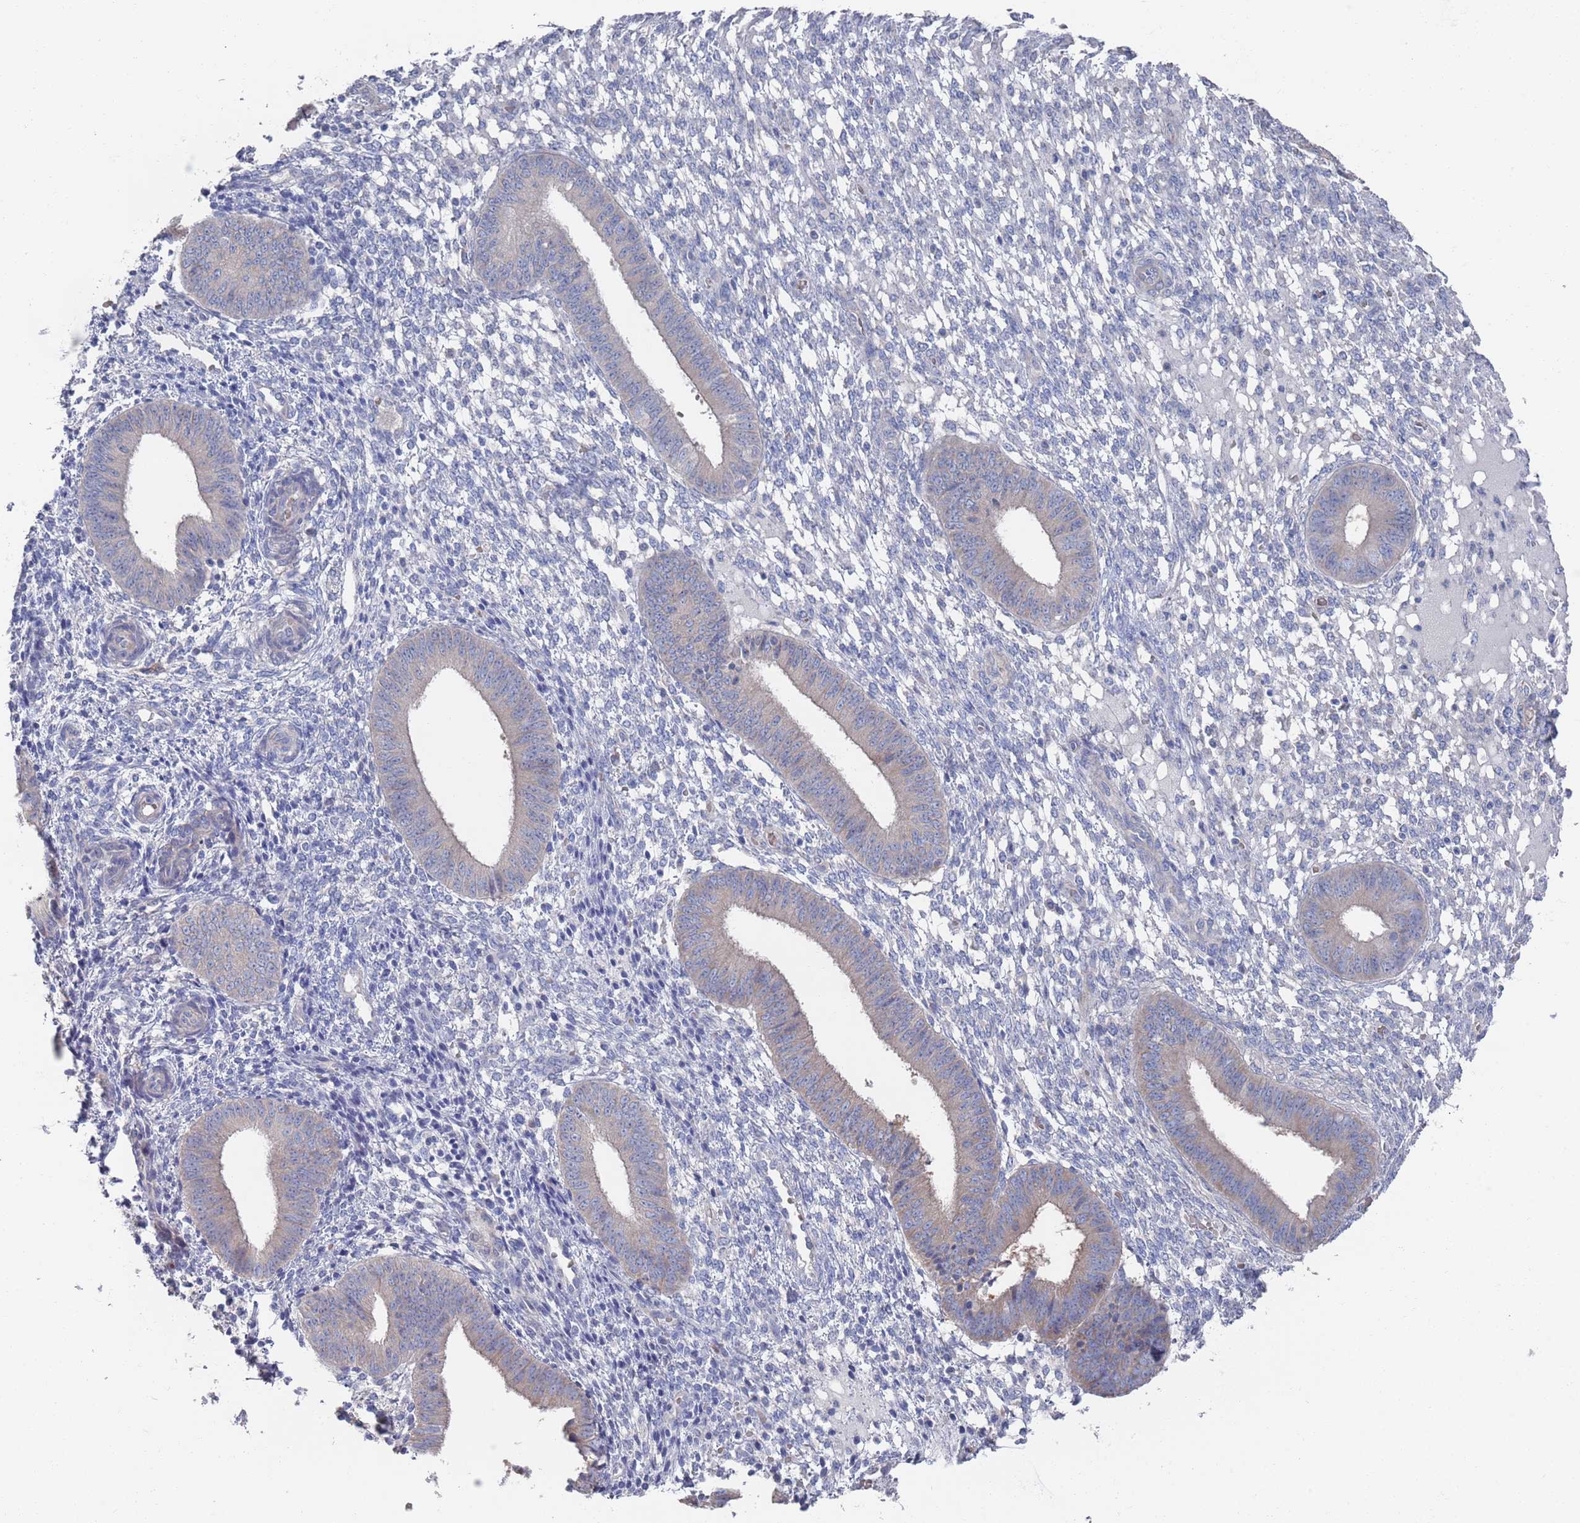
{"staining": {"intensity": "negative", "quantity": "none", "location": "none"}, "tissue": "endometrium", "cell_type": "Cells in endometrial stroma", "image_type": "normal", "snomed": [{"axis": "morphology", "description": "Normal tissue, NOS"}, {"axis": "topography", "description": "Endometrium"}], "caption": "Benign endometrium was stained to show a protein in brown. There is no significant staining in cells in endometrial stroma. (Stains: DAB (3,3'-diaminobenzidine) IHC with hematoxylin counter stain, Microscopy: brightfield microscopy at high magnification).", "gene": "TMCO3", "patient": {"sex": "female", "age": 49}}